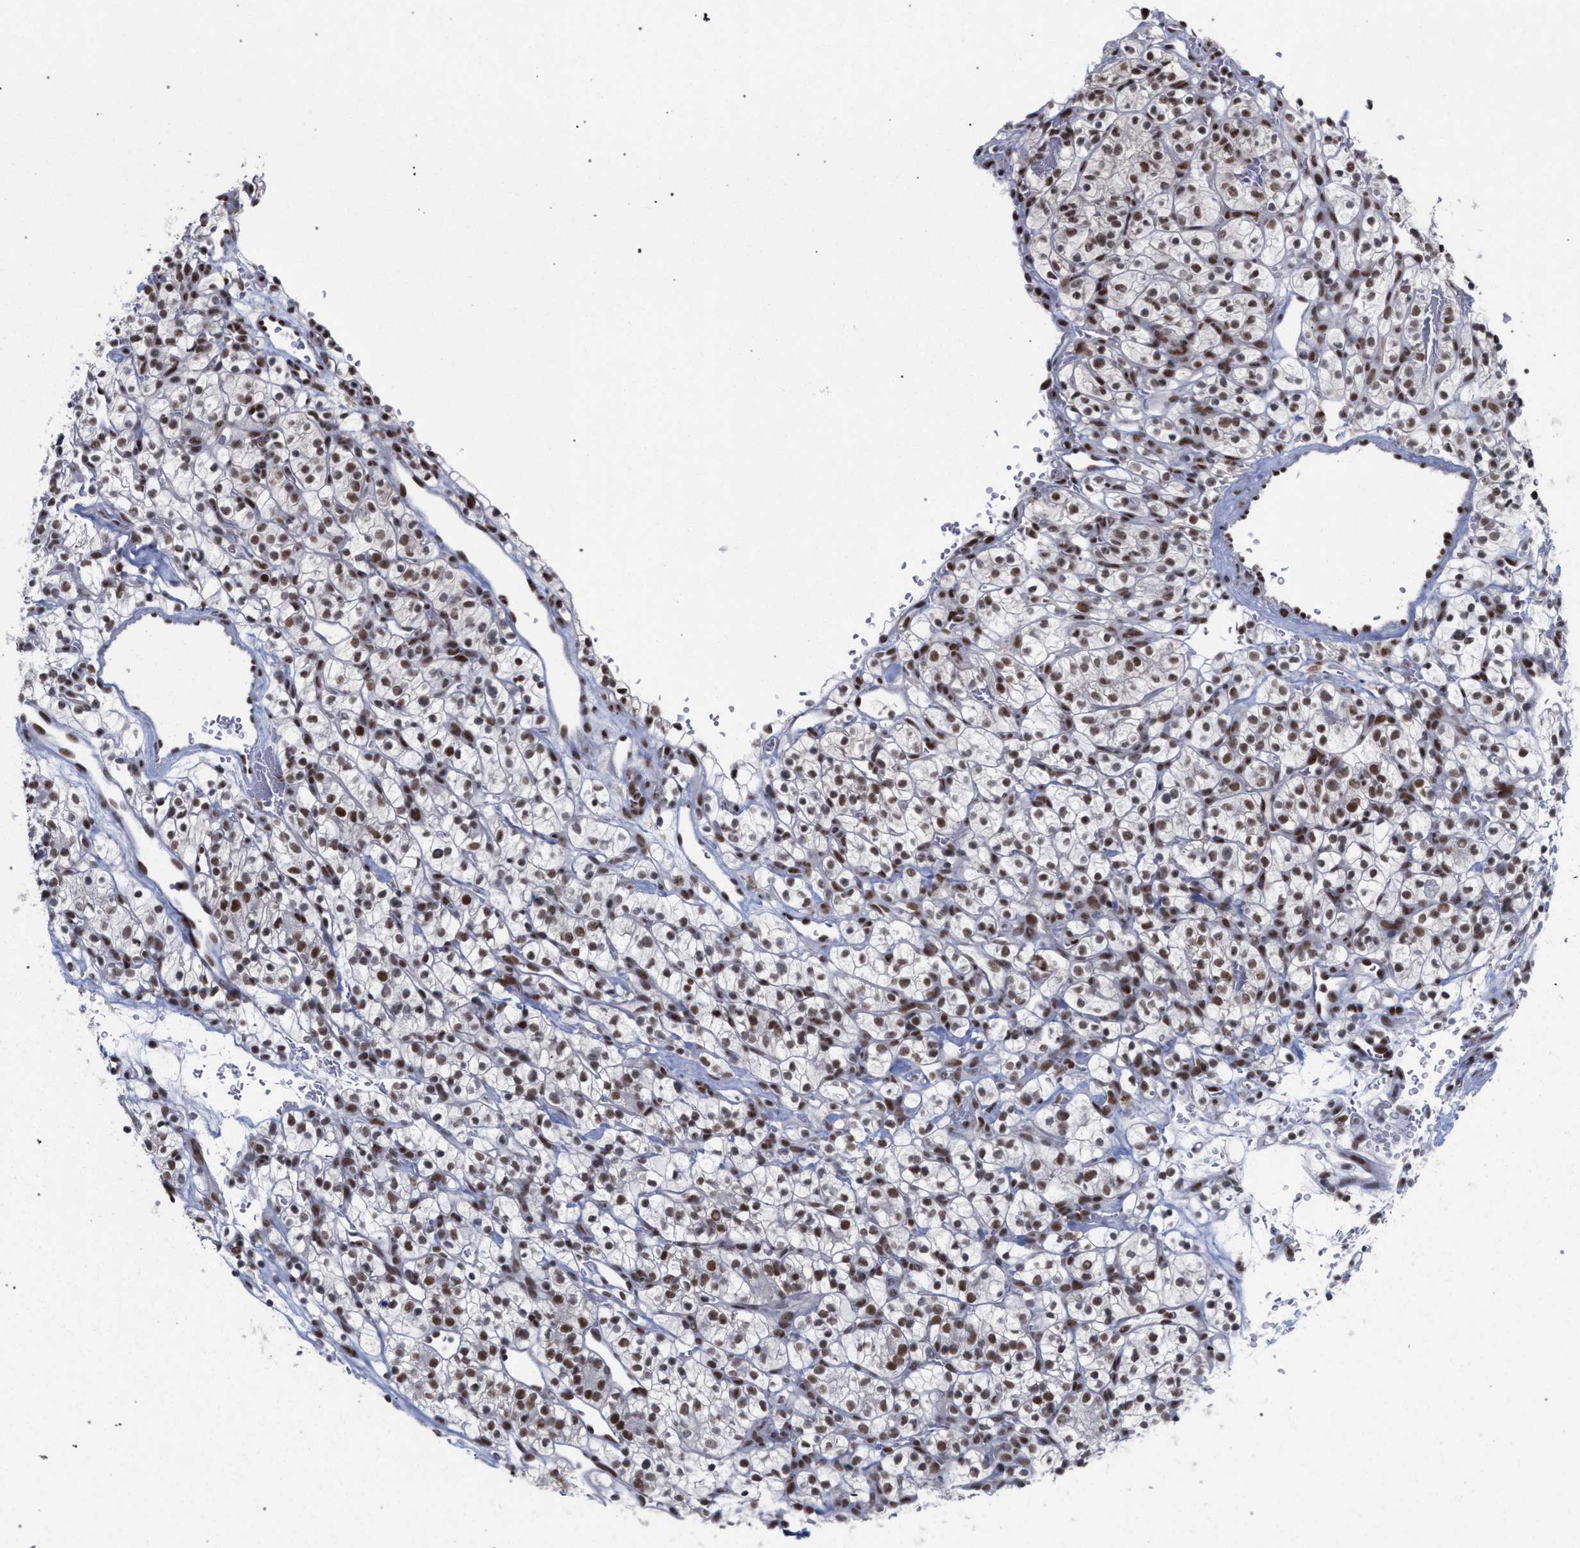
{"staining": {"intensity": "moderate", "quantity": ">75%", "location": "nuclear"}, "tissue": "renal cancer", "cell_type": "Tumor cells", "image_type": "cancer", "snomed": [{"axis": "morphology", "description": "Adenocarcinoma, NOS"}, {"axis": "topography", "description": "Kidney"}], "caption": "Immunohistochemical staining of human renal cancer (adenocarcinoma) demonstrates medium levels of moderate nuclear protein expression in approximately >75% of tumor cells.", "gene": "SCAF4", "patient": {"sex": "female", "age": 57}}